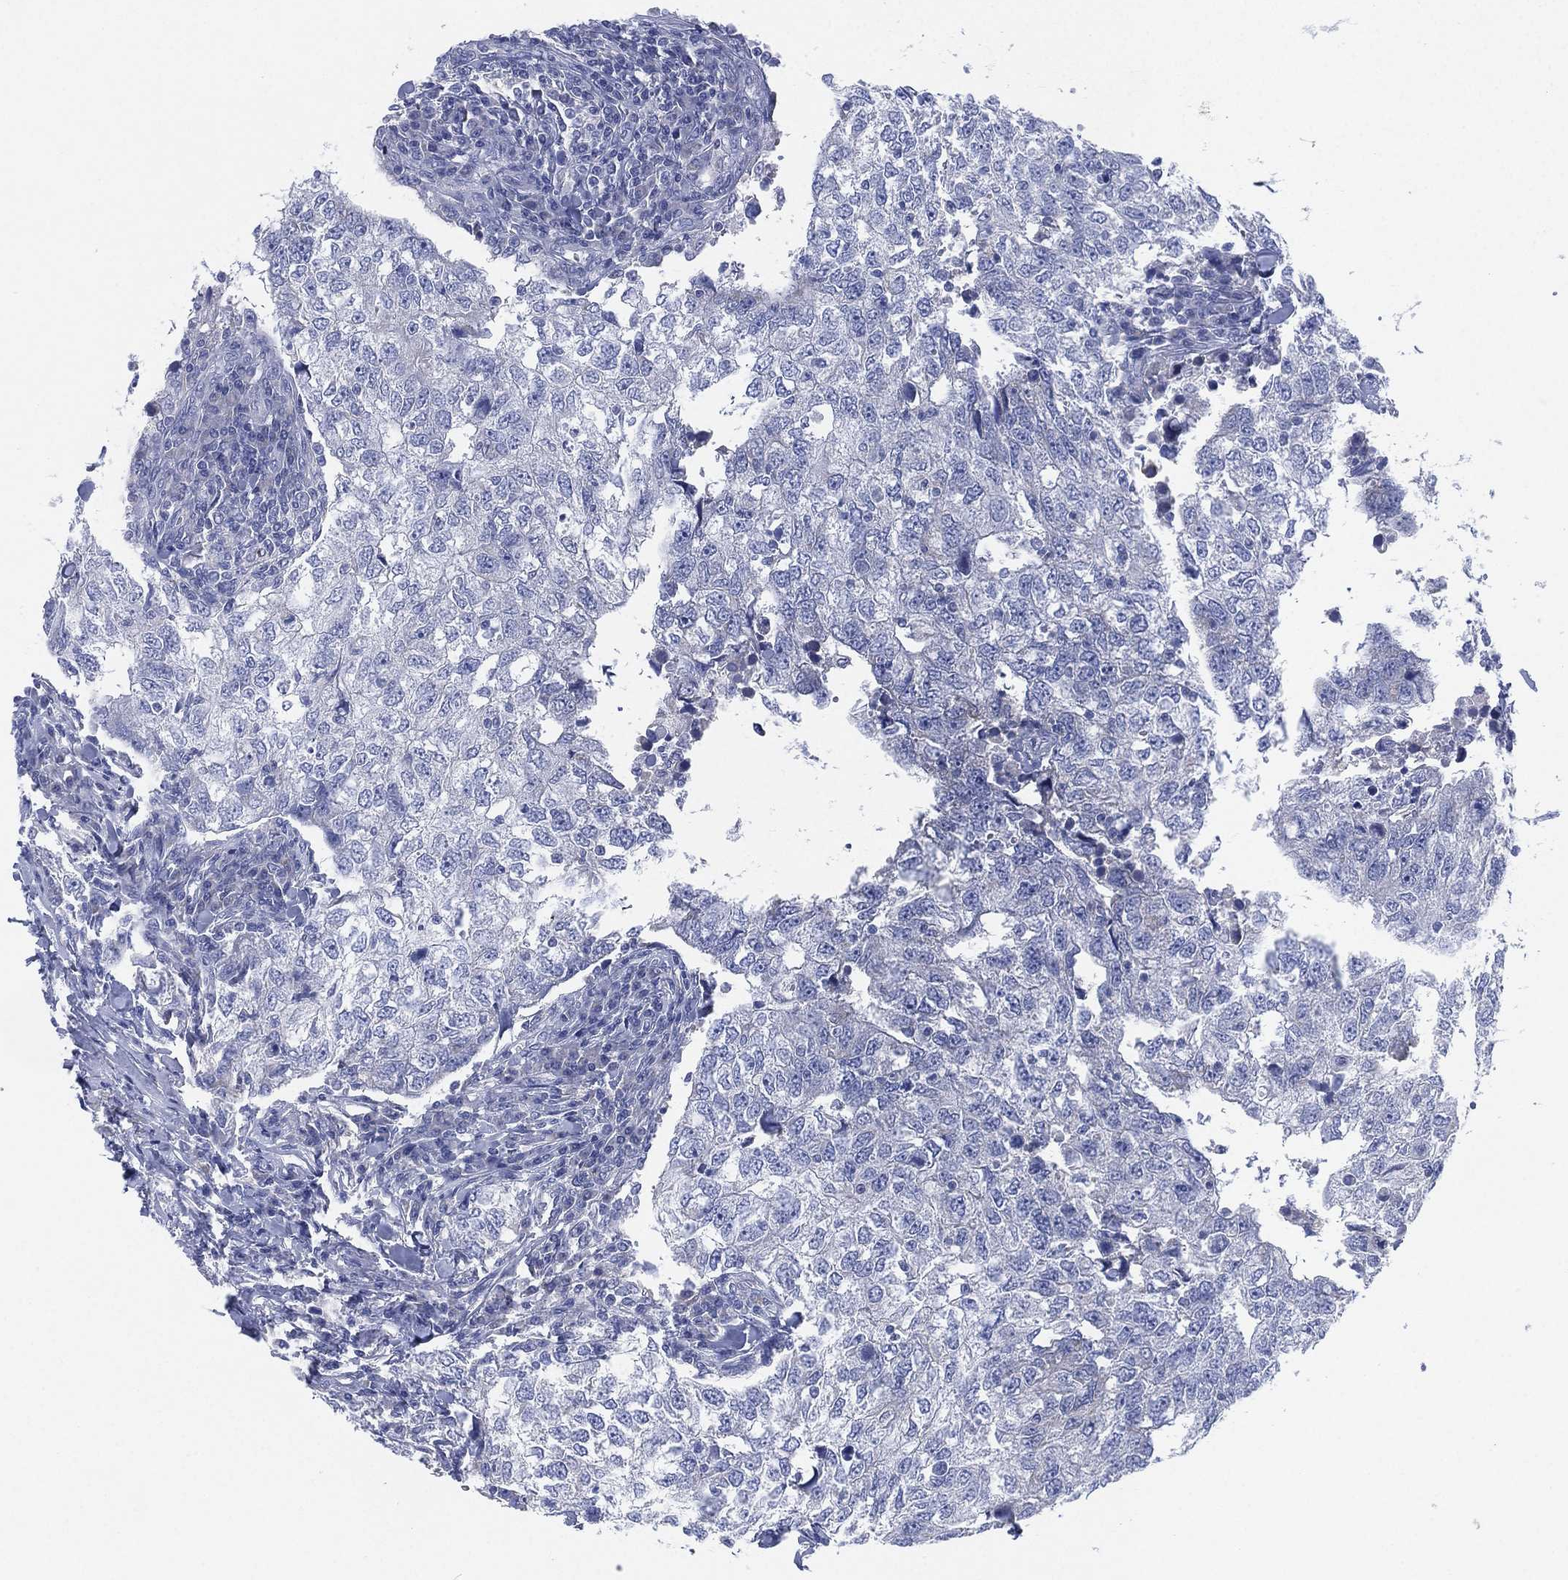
{"staining": {"intensity": "negative", "quantity": "none", "location": "none"}, "tissue": "breast cancer", "cell_type": "Tumor cells", "image_type": "cancer", "snomed": [{"axis": "morphology", "description": "Duct carcinoma"}, {"axis": "topography", "description": "Breast"}], "caption": "DAB (3,3'-diaminobenzidine) immunohistochemical staining of infiltrating ductal carcinoma (breast) exhibits no significant staining in tumor cells.", "gene": "ADAD2", "patient": {"sex": "female", "age": 30}}